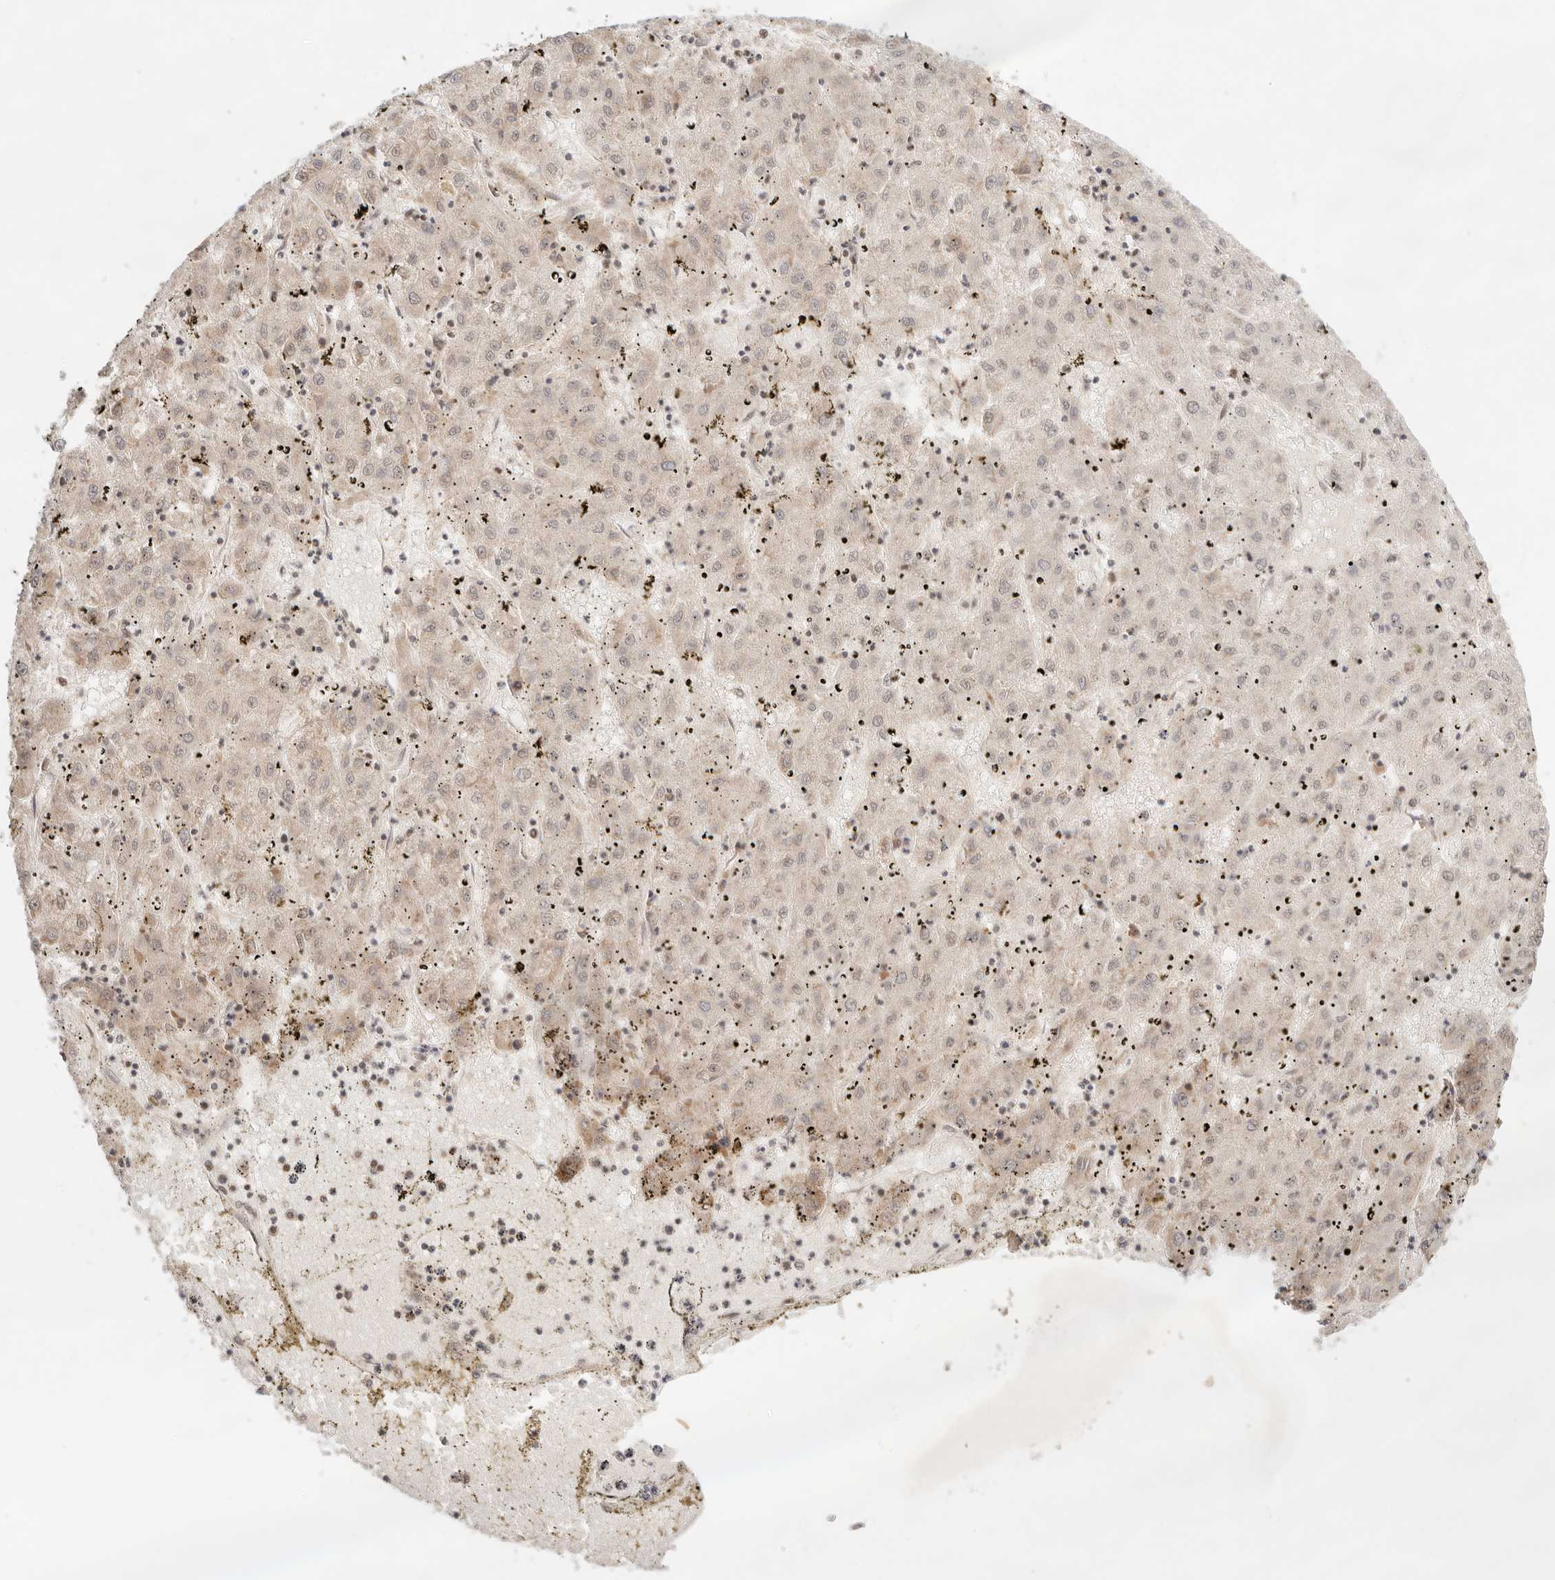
{"staining": {"intensity": "weak", "quantity": "25%-75%", "location": "nuclear"}, "tissue": "liver cancer", "cell_type": "Tumor cells", "image_type": "cancer", "snomed": [{"axis": "morphology", "description": "Carcinoma, Hepatocellular, NOS"}, {"axis": "topography", "description": "Liver"}], "caption": "Human hepatocellular carcinoma (liver) stained with a brown dye reveals weak nuclear positive expression in approximately 25%-75% of tumor cells.", "gene": "GTF2E2", "patient": {"sex": "male", "age": 72}}